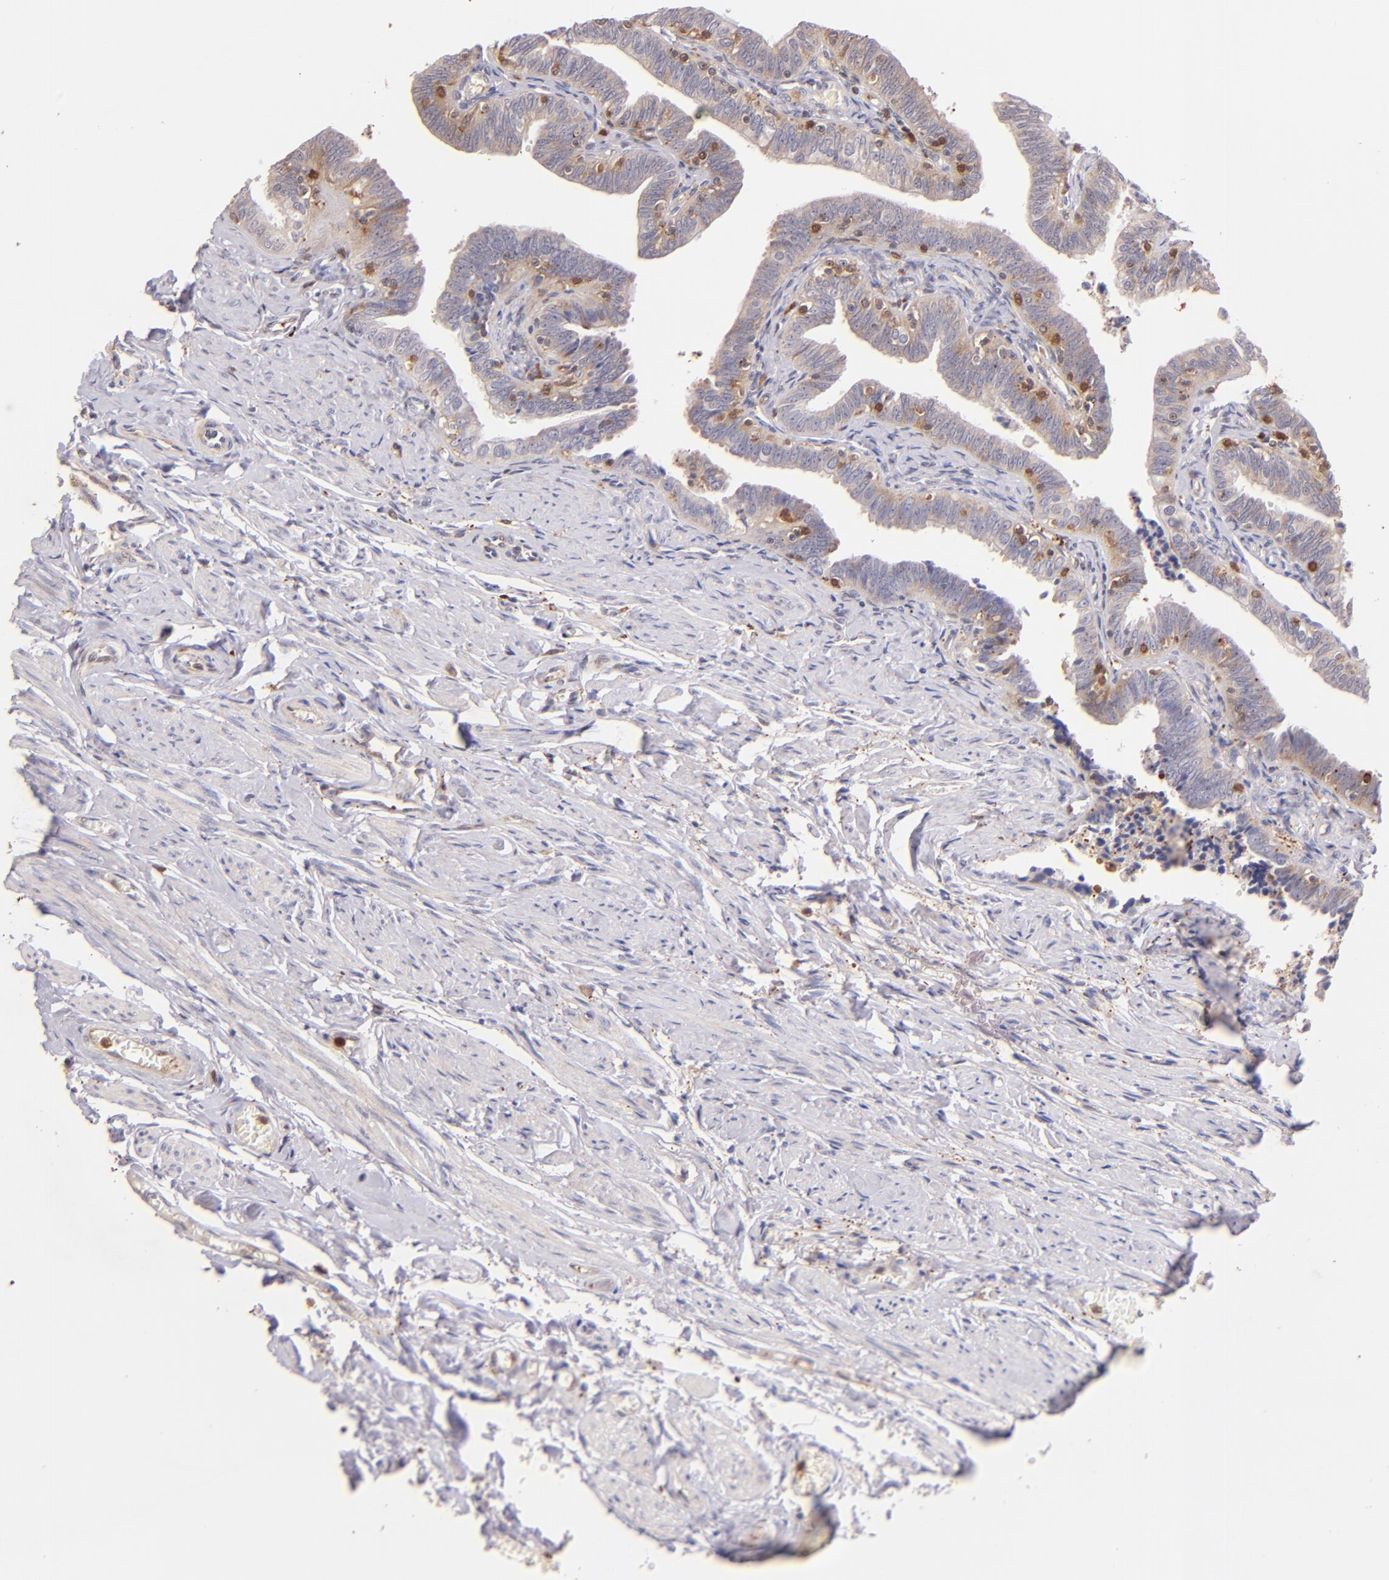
{"staining": {"intensity": "weak", "quantity": ">75%", "location": "cytoplasmic/membranous"}, "tissue": "fallopian tube", "cell_type": "Glandular cells", "image_type": "normal", "snomed": [{"axis": "morphology", "description": "Normal tissue, NOS"}, {"axis": "topography", "description": "Fallopian tube"}, {"axis": "topography", "description": "Ovary"}], "caption": "DAB immunohistochemical staining of benign fallopian tube exhibits weak cytoplasmic/membranous protein staining in approximately >75% of glandular cells.", "gene": "BTK", "patient": {"sex": "female", "age": 69}}